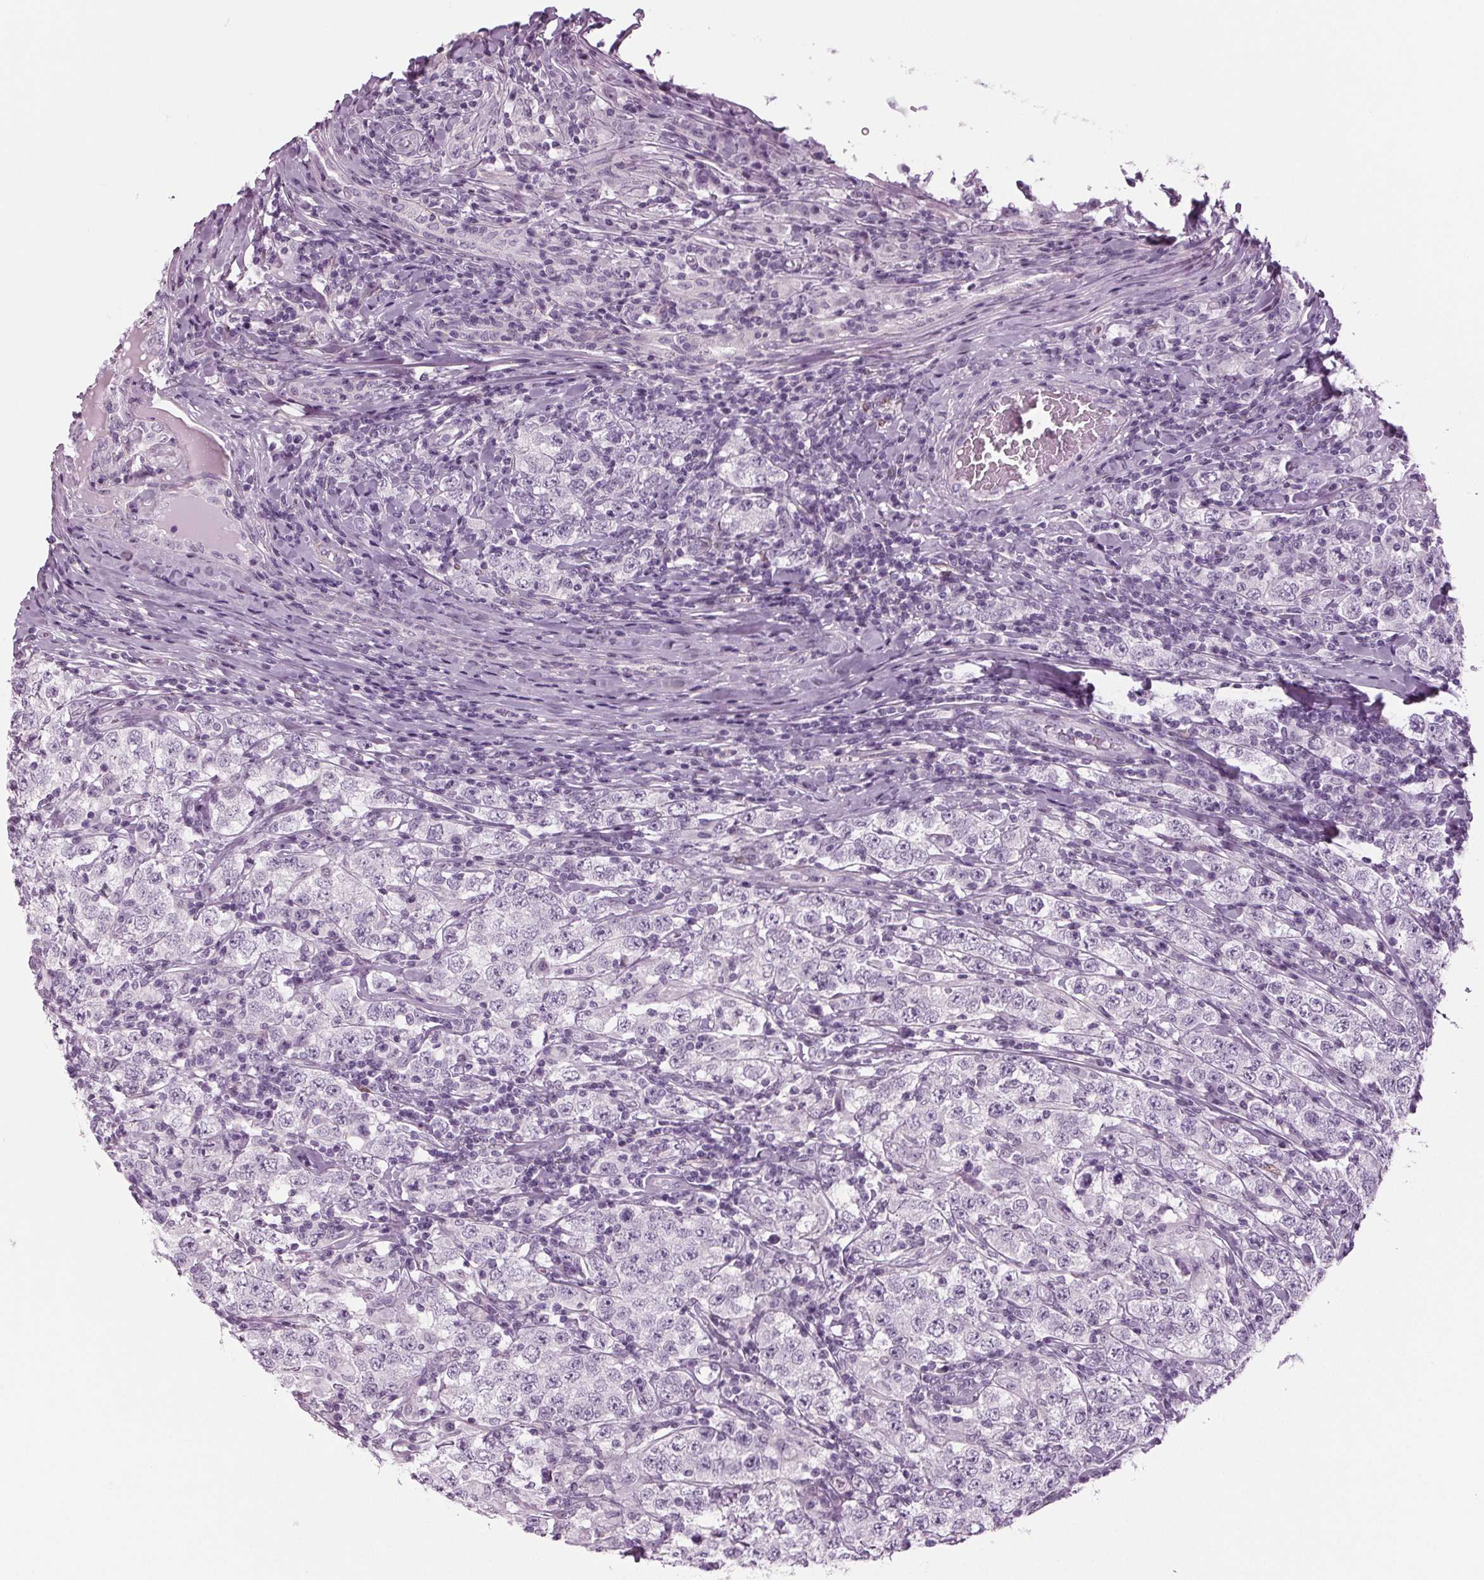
{"staining": {"intensity": "negative", "quantity": "none", "location": "none"}, "tissue": "testis cancer", "cell_type": "Tumor cells", "image_type": "cancer", "snomed": [{"axis": "morphology", "description": "Seminoma, NOS"}, {"axis": "morphology", "description": "Carcinoma, Embryonal, NOS"}, {"axis": "topography", "description": "Testis"}], "caption": "Micrograph shows no protein expression in tumor cells of testis seminoma tissue. Nuclei are stained in blue.", "gene": "BHLHE22", "patient": {"sex": "male", "age": 41}}